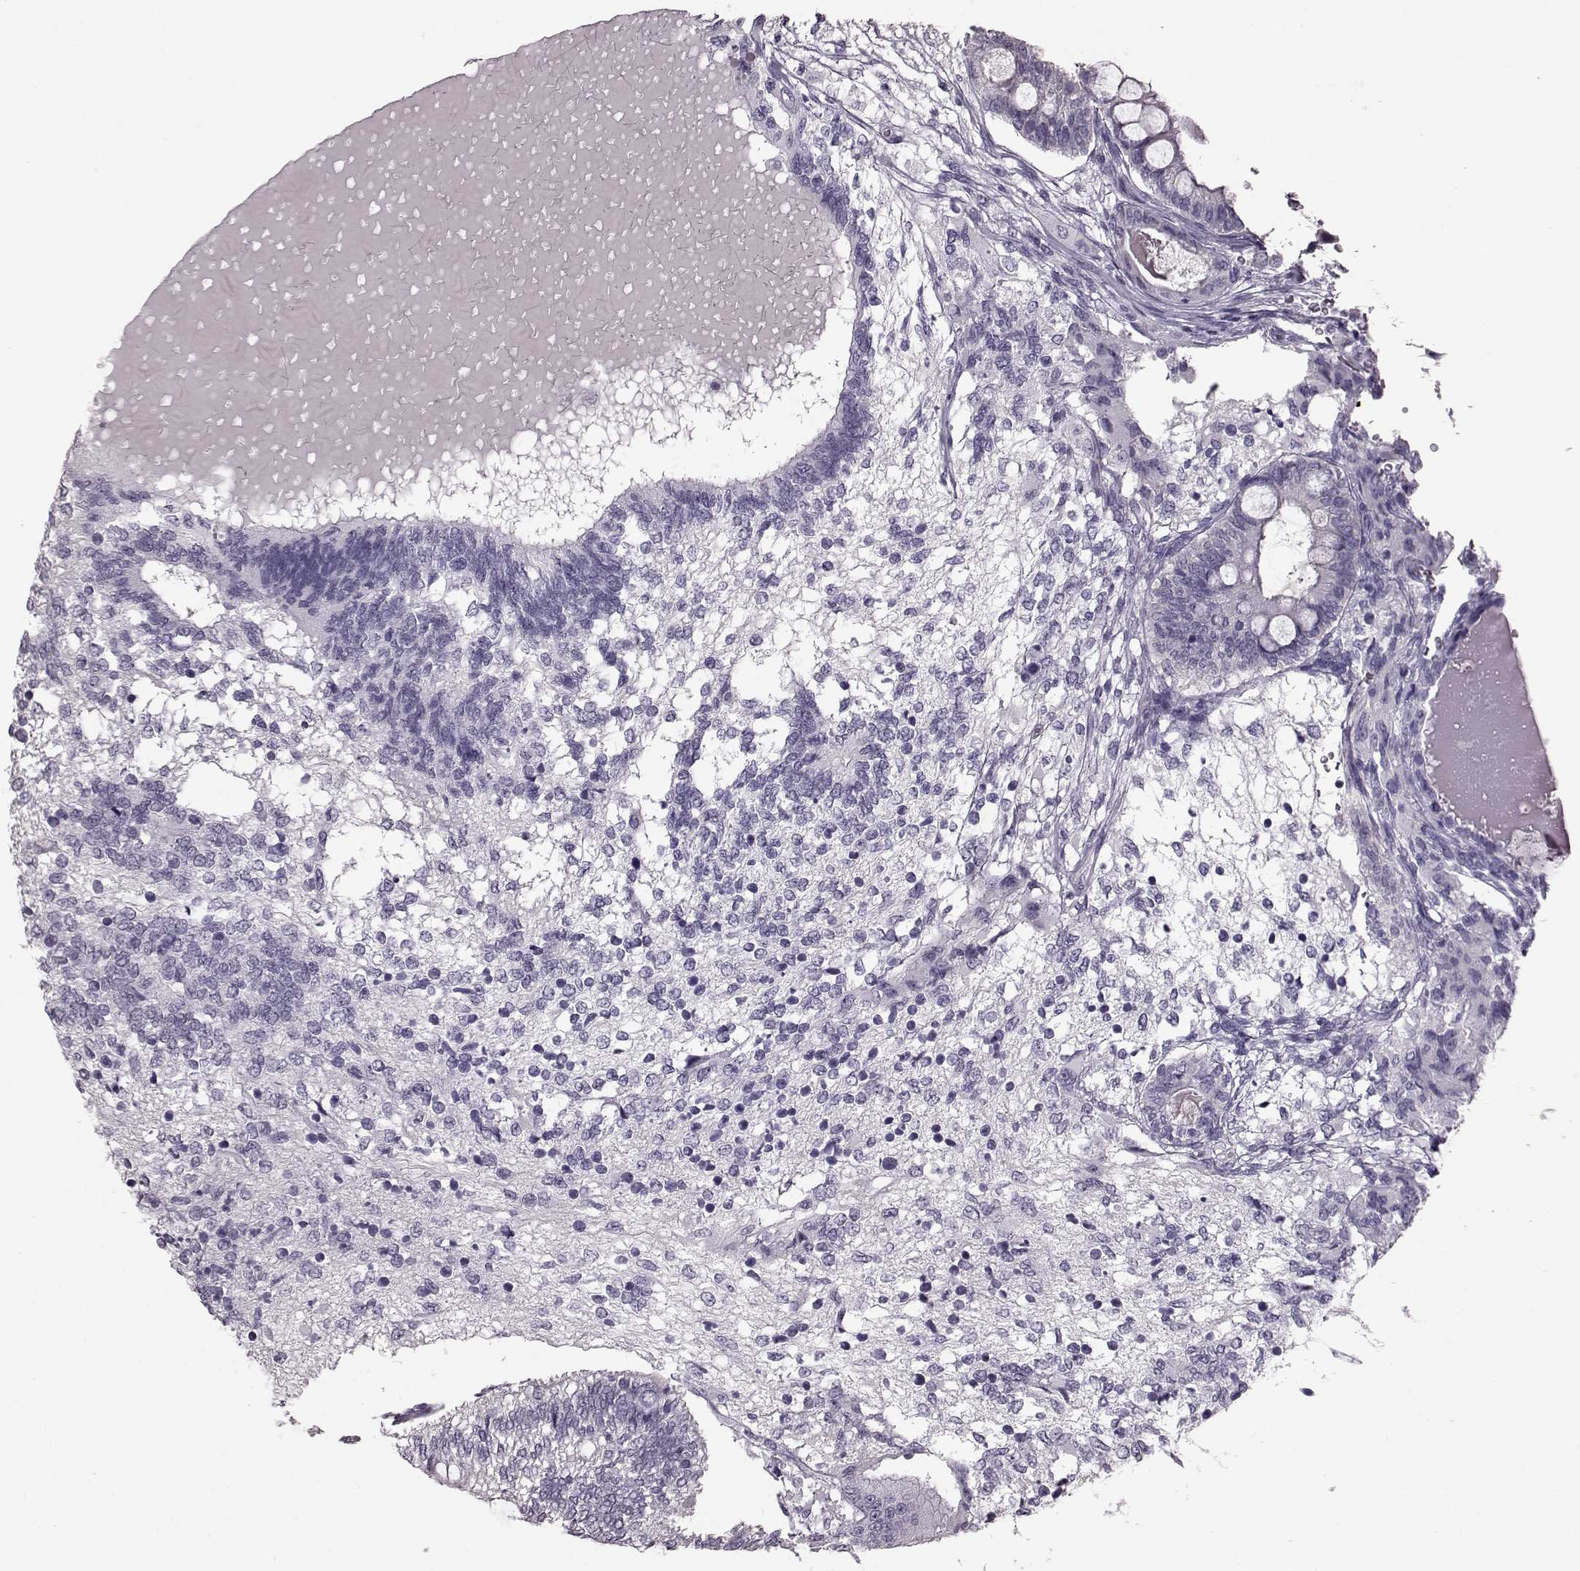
{"staining": {"intensity": "negative", "quantity": "none", "location": "none"}, "tissue": "testis cancer", "cell_type": "Tumor cells", "image_type": "cancer", "snomed": [{"axis": "morphology", "description": "Seminoma, NOS"}, {"axis": "morphology", "description": "Carcinoma, Embryonal, NOS"}, {"axis": "topography", "description": "Testis"}], "caption": "Tumor cells are negative for protein expression in human testis cancer. (Stains: DAB IHC with hematoxylin counter stain, Microscopy: brightfield microscopy at high magnification).", "gene": "CRYBA2", "patient": {"sex": "male", "age": 41}}